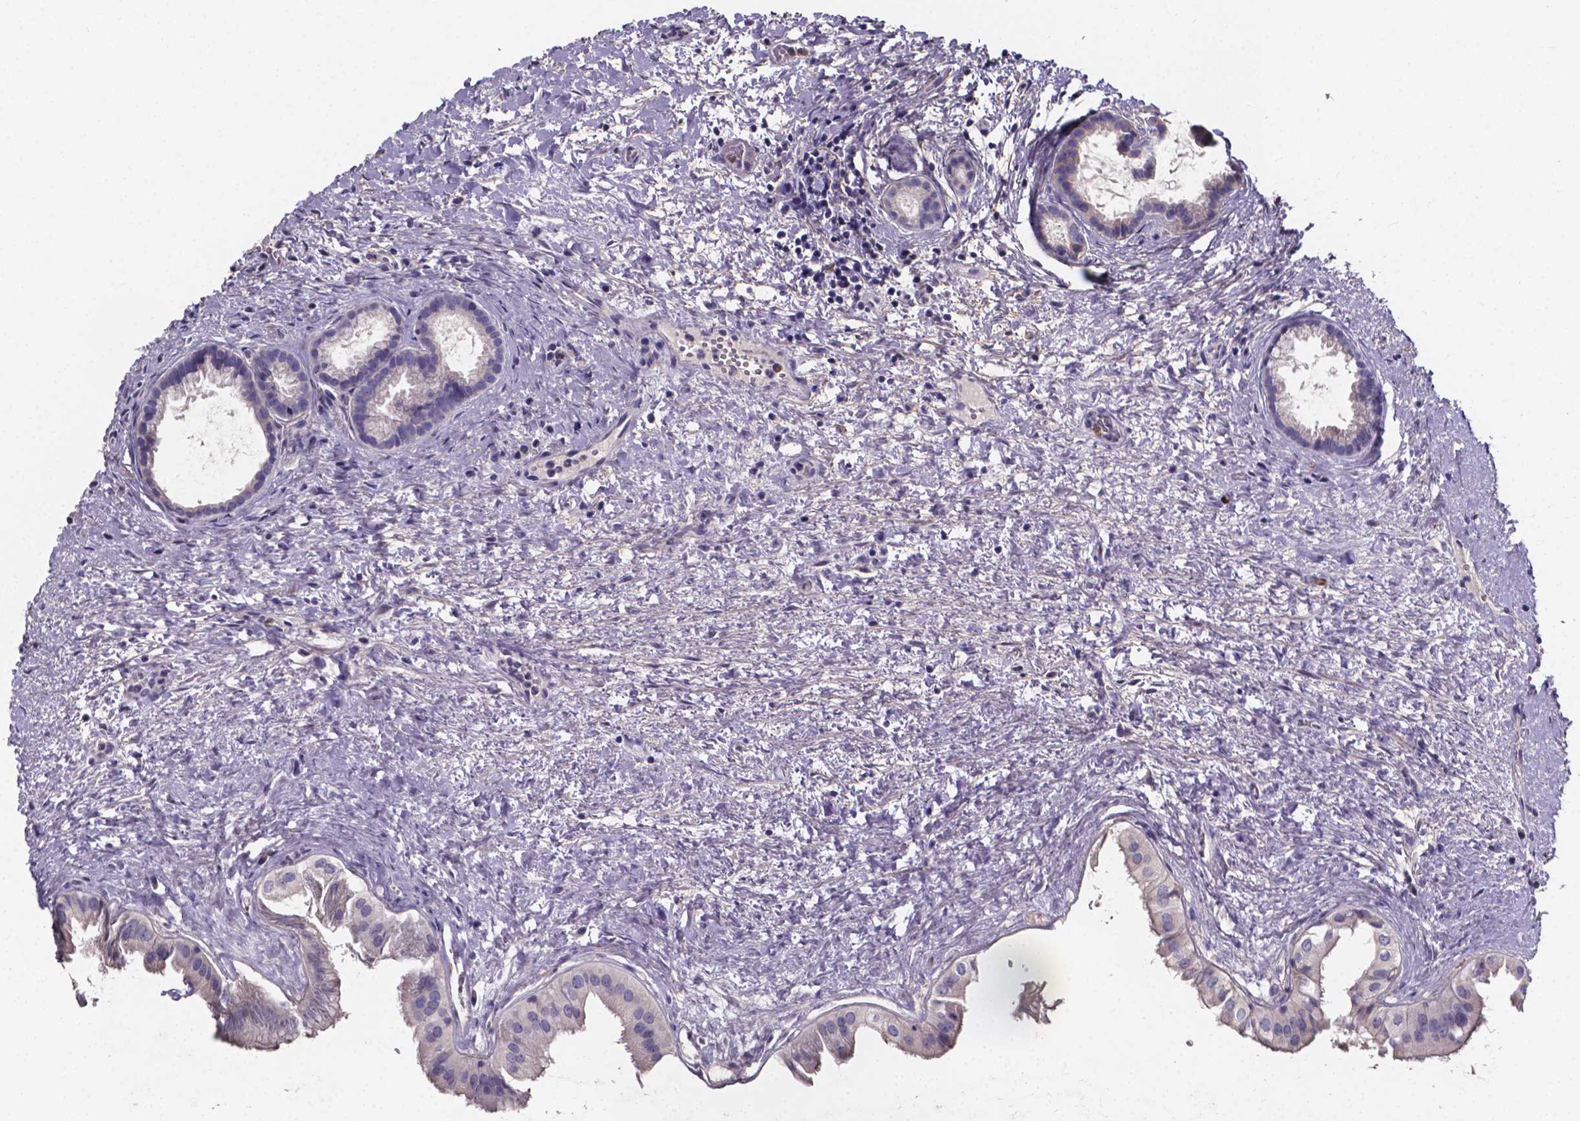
{"staining": {"intensity": "negative", "quantity": "none", "location": "none"}, "tissue": "gallbladder", "cell_type": "Glandular cells", "image_type": "normal", "snomed": [{"axis": "morphology", "description": "Normal tissue, NOS"}, {"axis": "topography", "description": "Gallbladder"}], "caption": "Immunohistochemistry (IHC) micrograph of benign human gallbladder stained for a protein (brown), which displays no positivity in glandular cells. (DAB (3,3'-diaminobenzidine) immunohistochemistry (IHC) with hematoxylin counter stain).", "gene": "SPOCD1", "patient": {"sex": "male", "age": 70}}